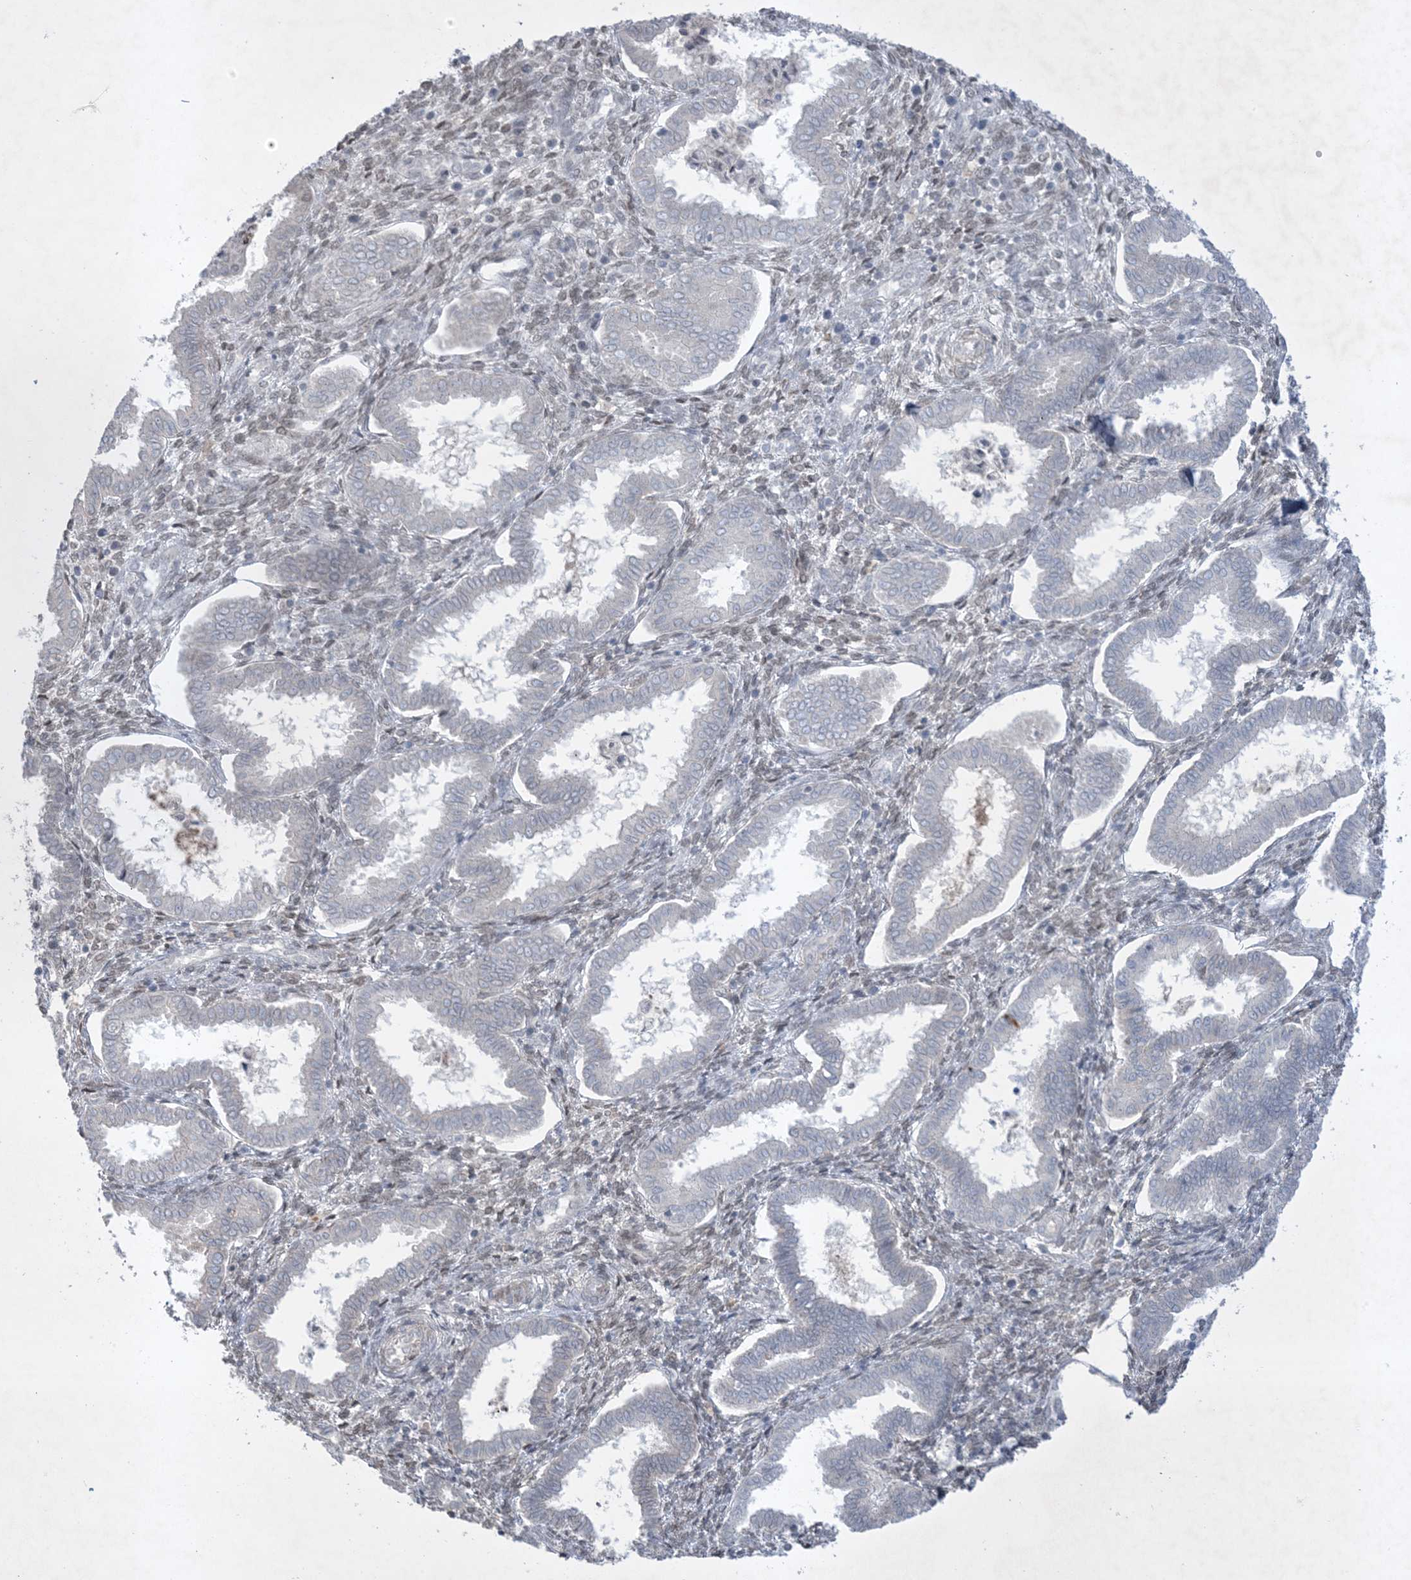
{"staining": {"intensity": "negative", "quantity": "none", "location": "none"}, "tissue": "endometrium", "cell_type": "Cells in endometrial stroma", "image_type": "normal", "snomed": [{"axis": "morphology", "description": "Normal tissue, NOS"}, {"axis": "topography", "description": "Endometrium"}], "caption": "IHC of unremarkable endometrium reveals no expression in cells in endometrial stroma.", "gene": "FNDC1", "patient": {"sex": "female", "age": 24}}